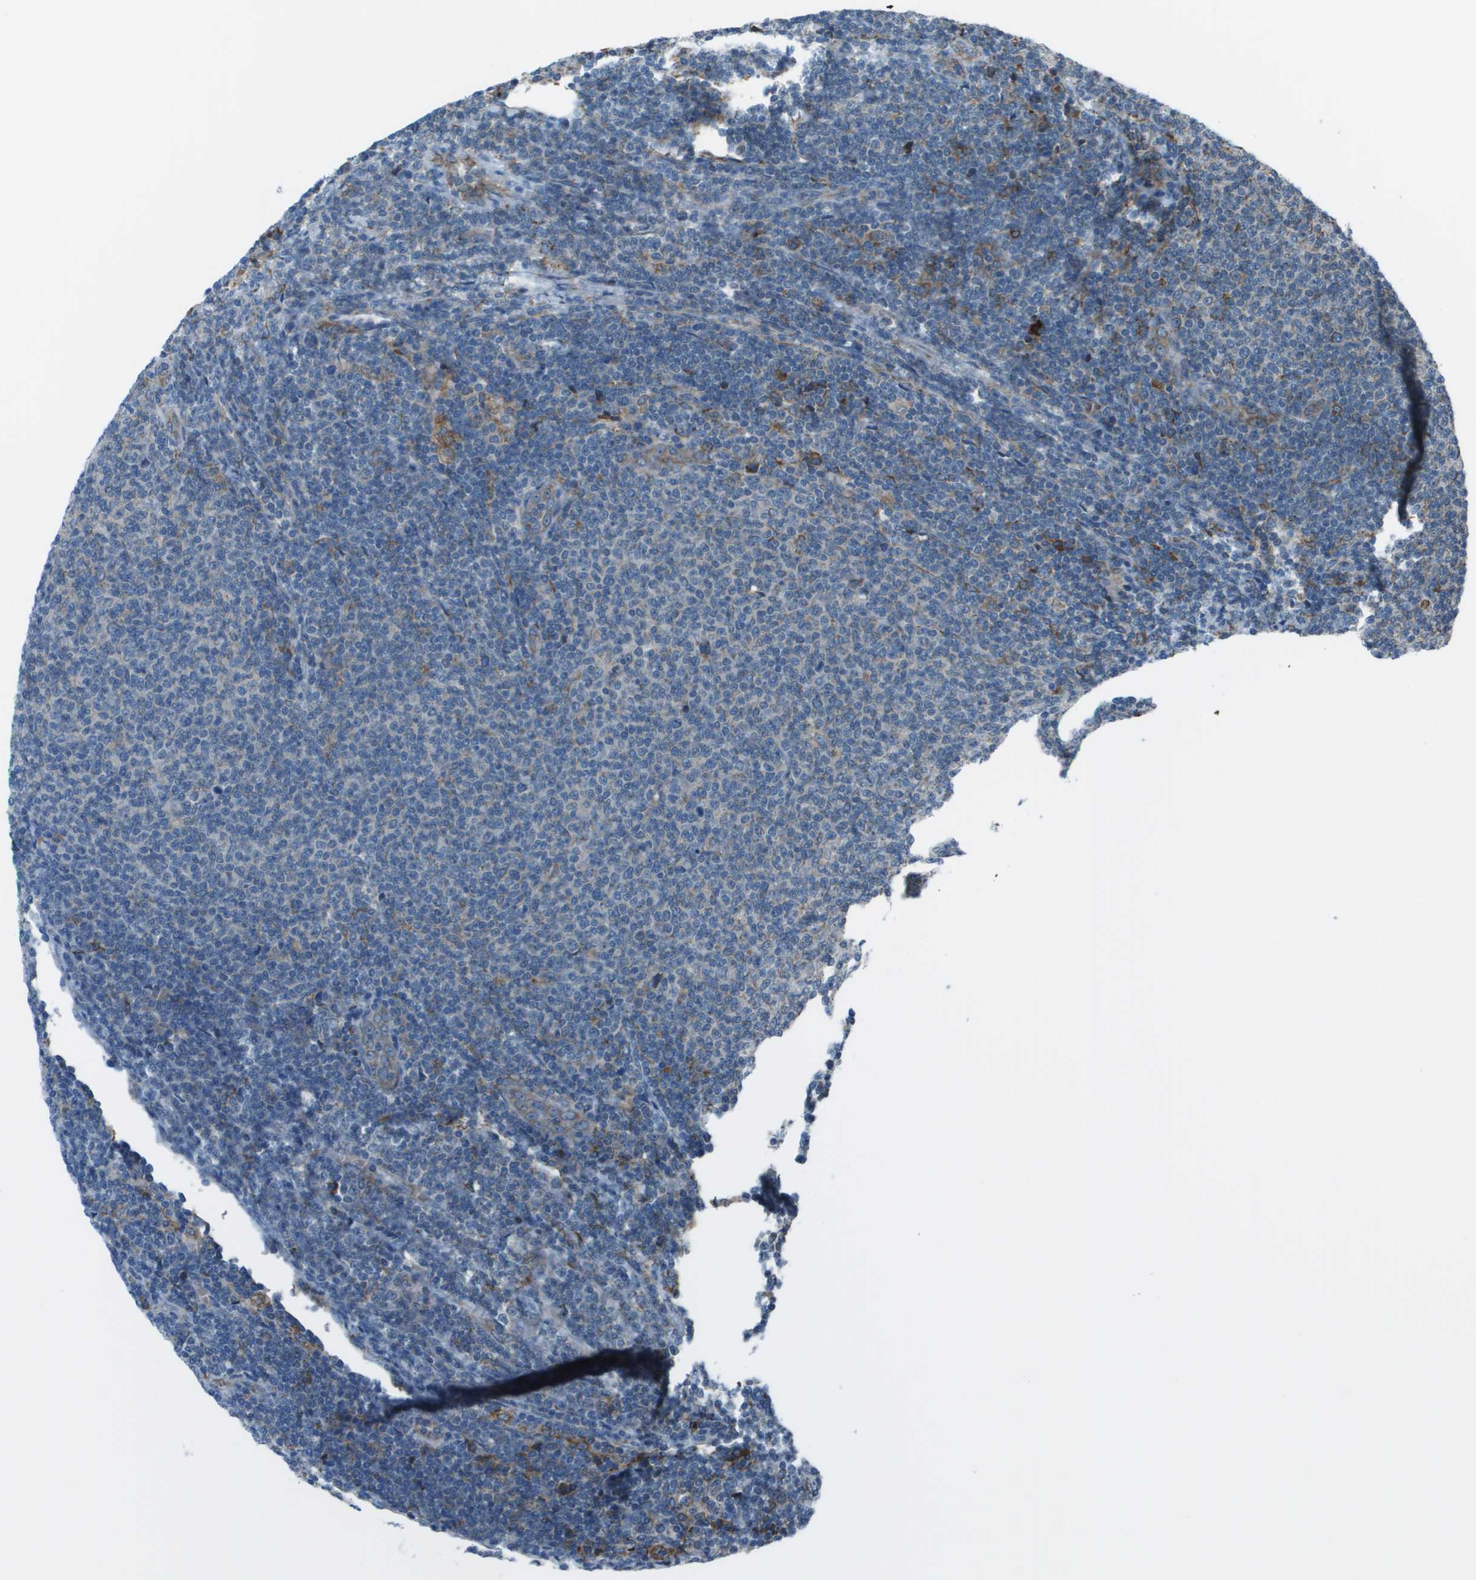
{"staining": {"intensity": "moderate", "quantity": "<25%", "location": "cytoplasmic/membranous"}, "tissue": "lymphoma", "cell_type": "Tumor cells", "image_type": "cancer", "snomed": [{"axis": "morphology", "description": "Malignant lymphoma, non-Hodgkin's type, Low grade"}, {"axis": "topography", "description": "Lymph node"}], "caption": "A brown stain labels moderate cytoplasmic/membranous staining of a protein in human low-grade malignant lymphoma, non-Hodgkin's type tumor cells.", "gene": "UTS2", "patient": {"sex": "male", "age": 66}}